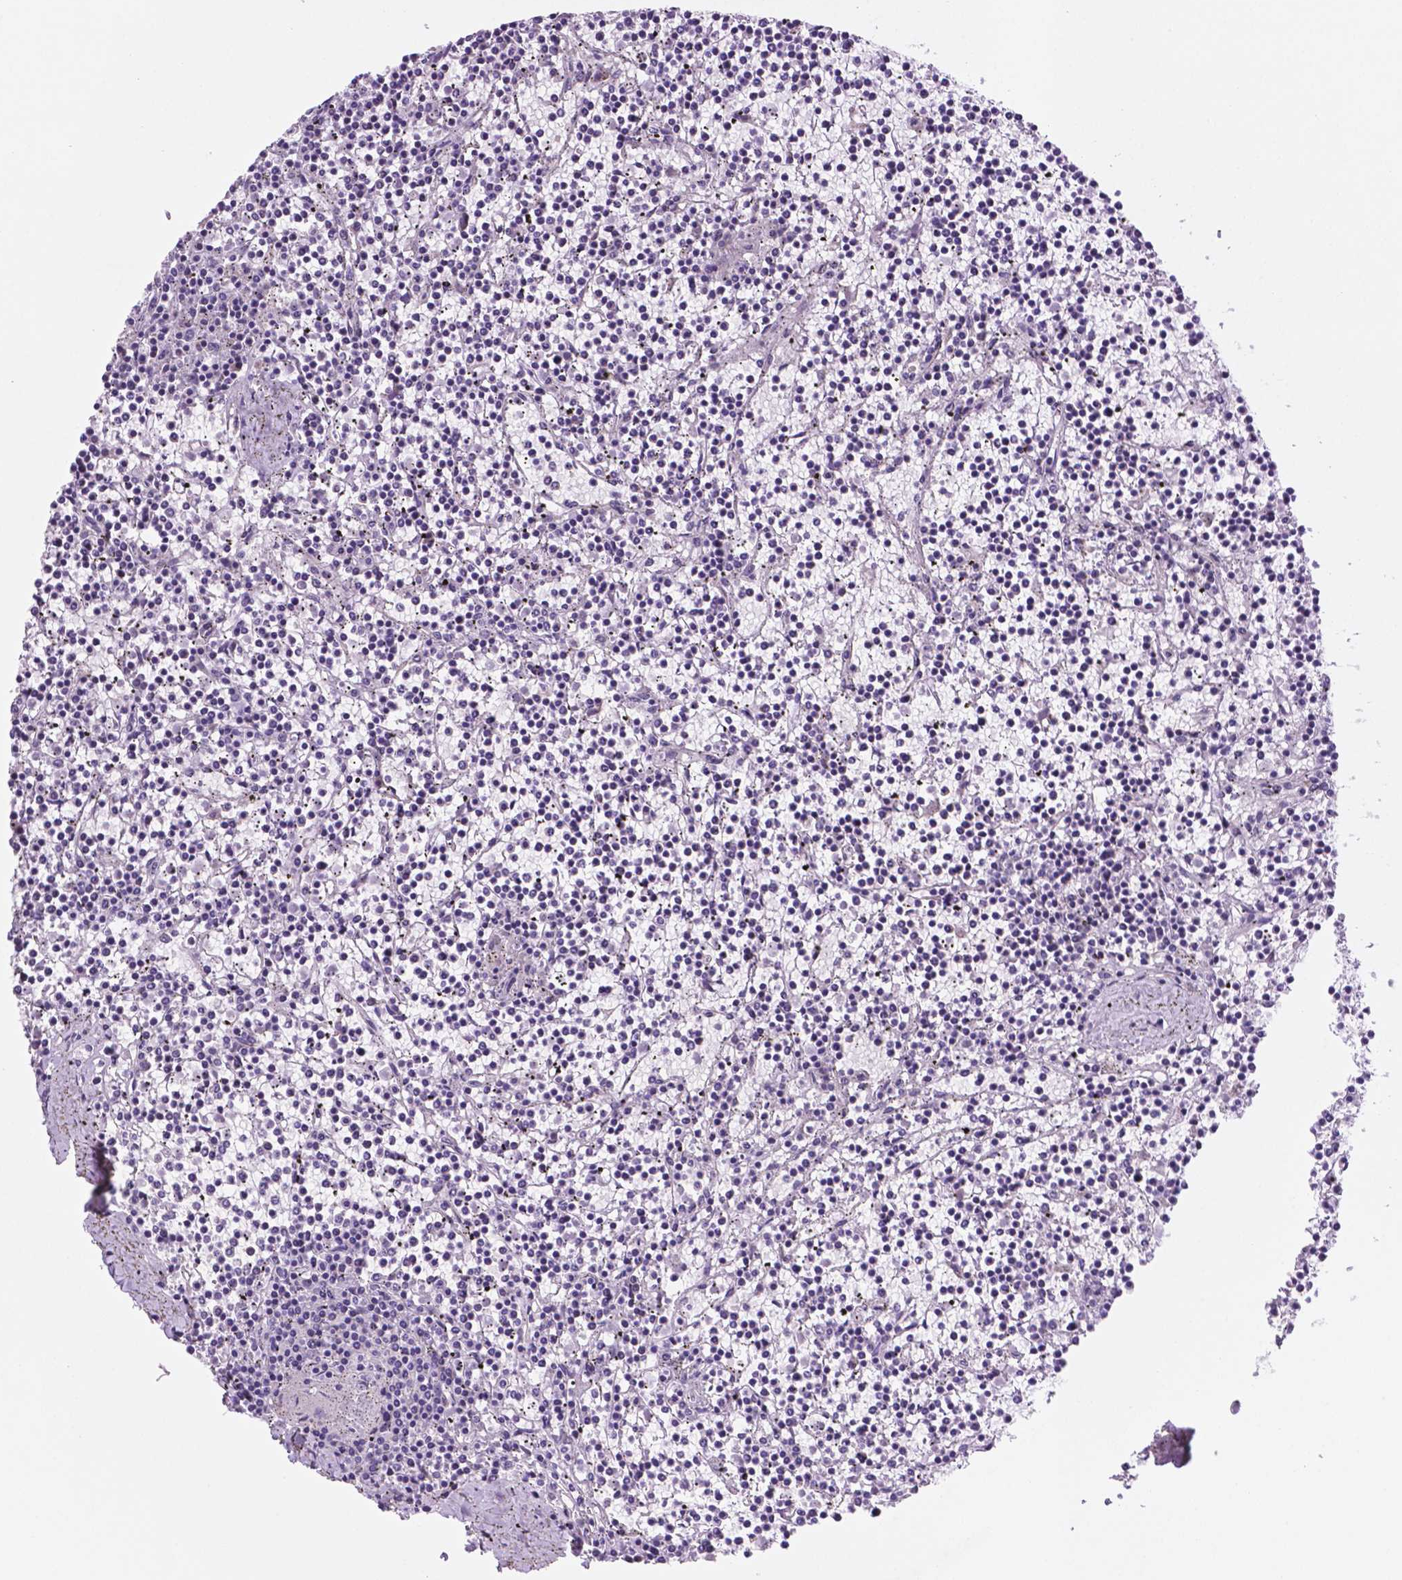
{"staining": {"intensity": "negative", "quantity": "none", "location": "none"}, "tissue": "lymphoma", "cell_type": "Tumor cells", "image_type": "cancer", "snomed": [{"axis": "morphology", "description": "Malignant lymphoma, non-Hodgkin's type, Low grade"}, {"axis": "topography", "description": "Spleen"}], "caption": "Immunohistochemical staining of human malignant lymphoma, non-Hodgkin's type (low-grade) reveals no significant staining in tumor cells.", "gene": "C18orf21", "patient": {"sex": "female", "age": 19}}